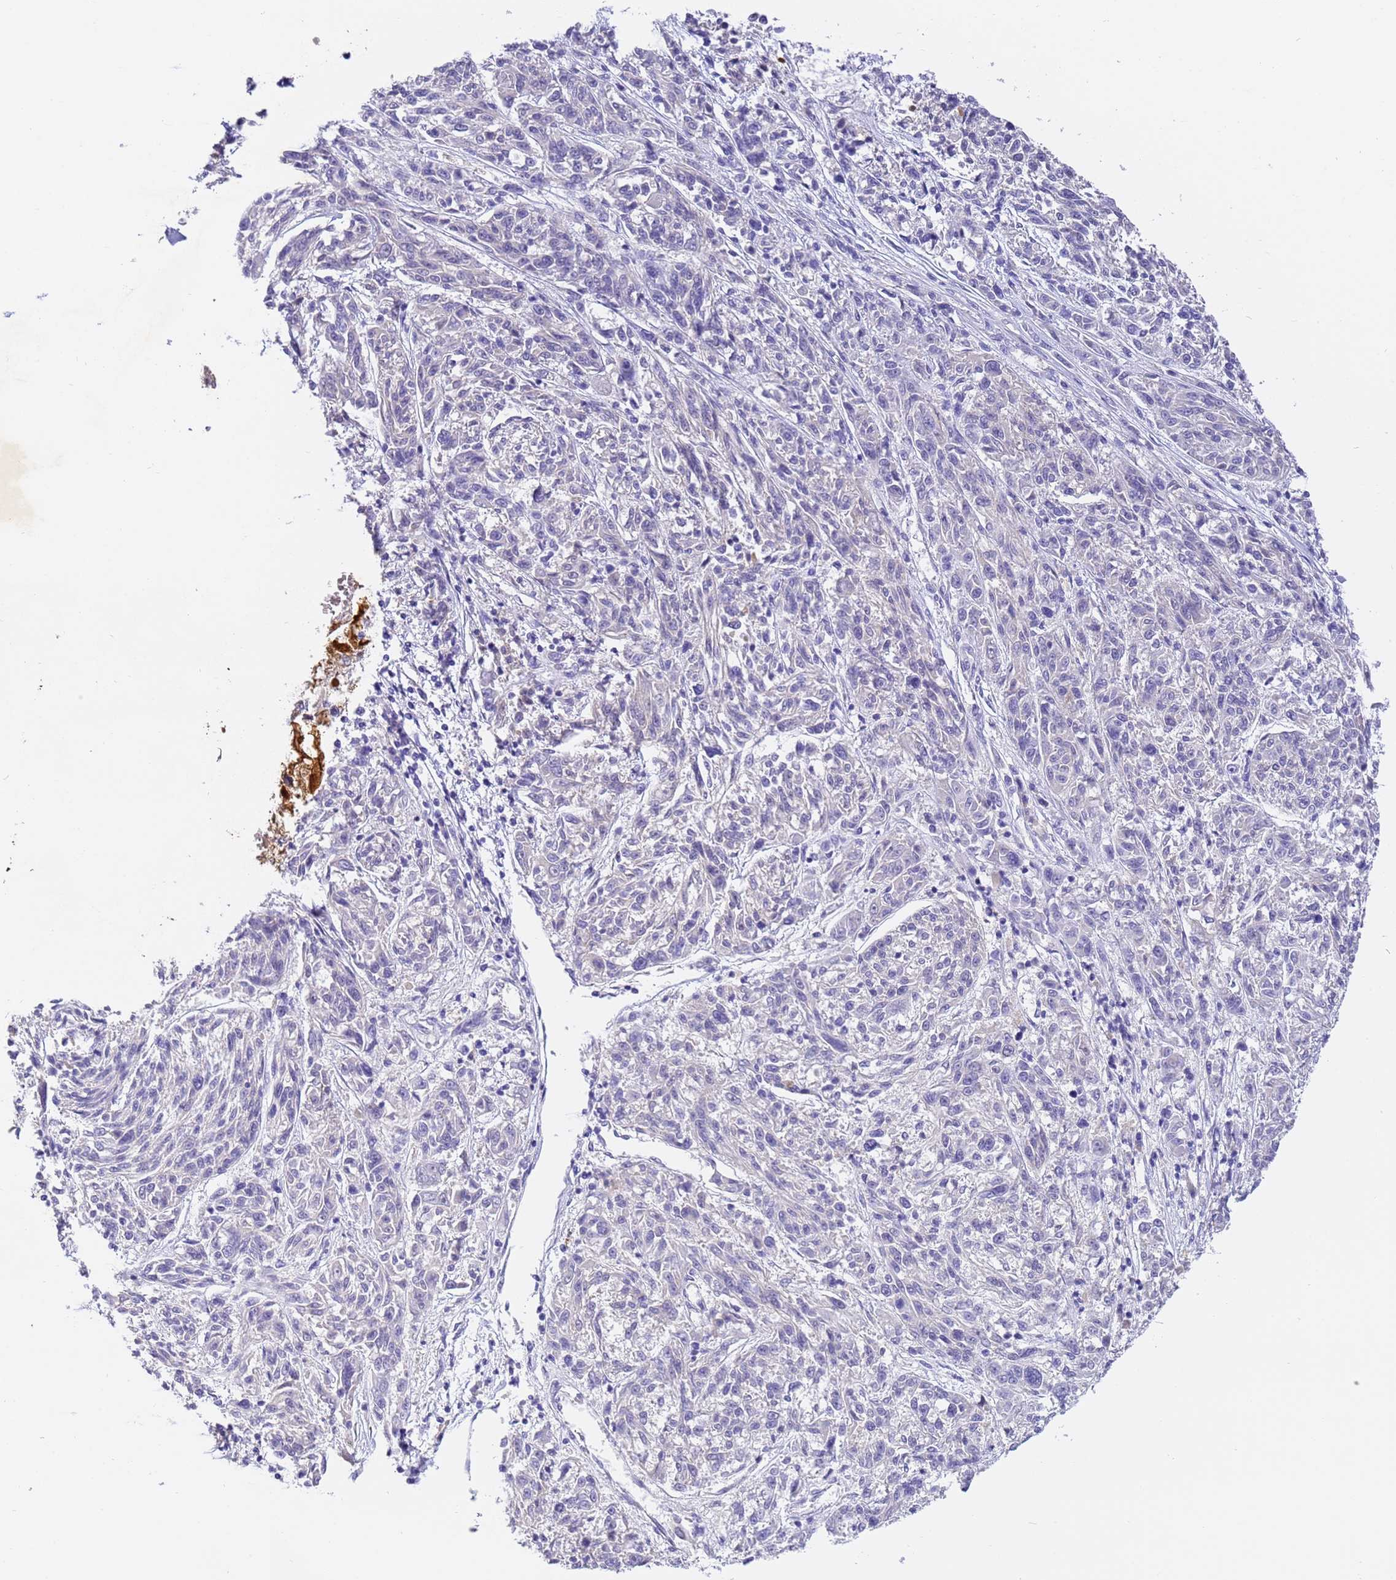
{"staining": {"intensity": "negative", "quantity": "none", "location": "none"}, "tissue": "melanoma", "cell_type": "Tumor cells", "image_type": "cancer", "snomed": [{"axis": "morphology", "description": "Malignant melanoma, NOS"}, {"axis": "topography", "description": "Skin"}], "caption": "The immunohistochemistry (IHC) histopathology image has no significant staining in tumor cells of malignant melanoma tissue.", "gene": "CFHR2", "patient": {"sex": "male", "age": 53}}